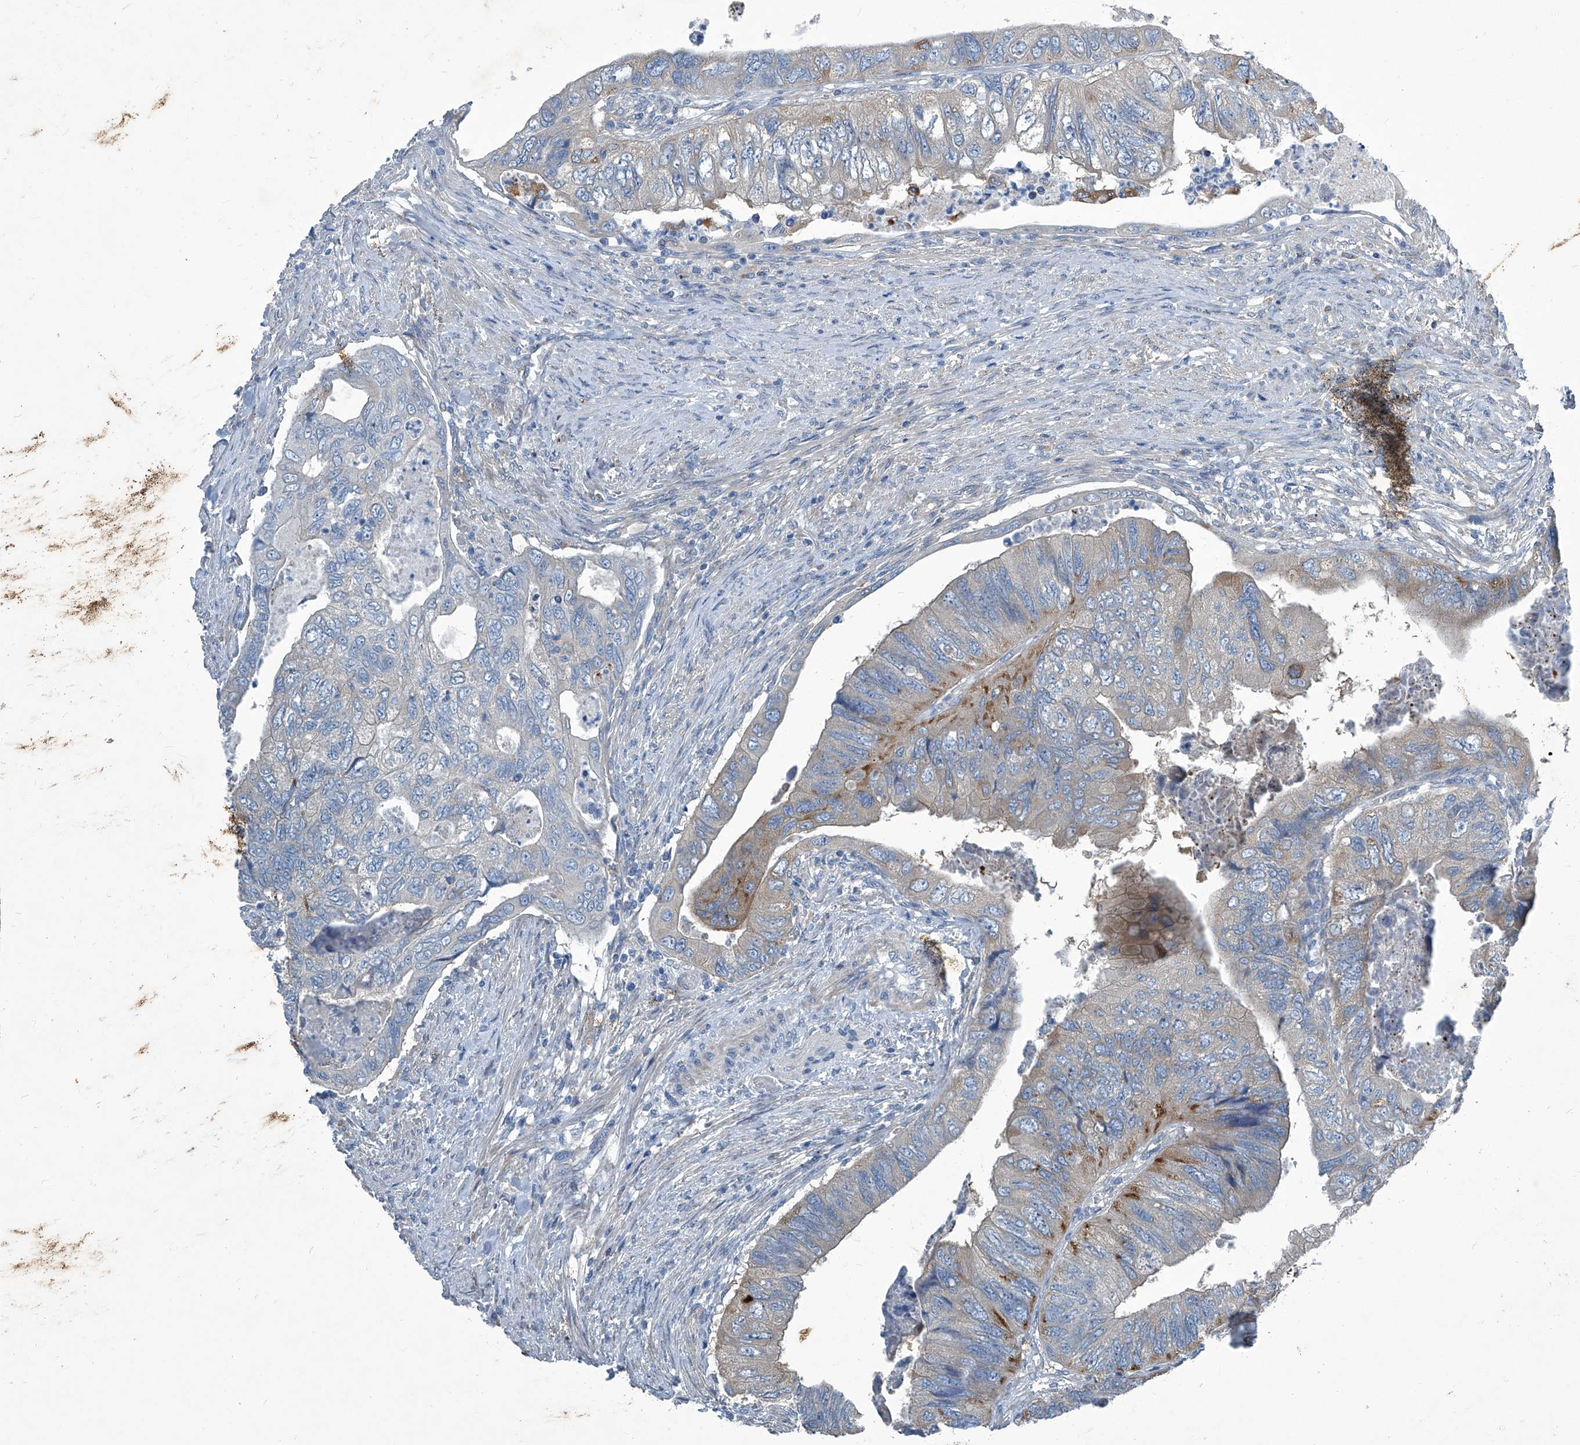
{"staining": {"intensity": "weak", "quantity": "25%-75%", "location": "cytoplasmic/membranous"}, "tissue": "colorectal cancer", "cell_type": "Tumor cells", "image_type": "cancer", "snomed": [{"axis": "morphology", "description": "Adenocarcinoma, NOS"}, {"axis": "topography", "description": "Rectum"}], "caption": "Adenocarcinoma (colorectal) stained for a protein displays weak cytoplasmic/membranous positivity in tumor cells. Nuclei are stained in blue.", "gene": "SLC26A11", "patient": {"sex": "male", "age": 63}}